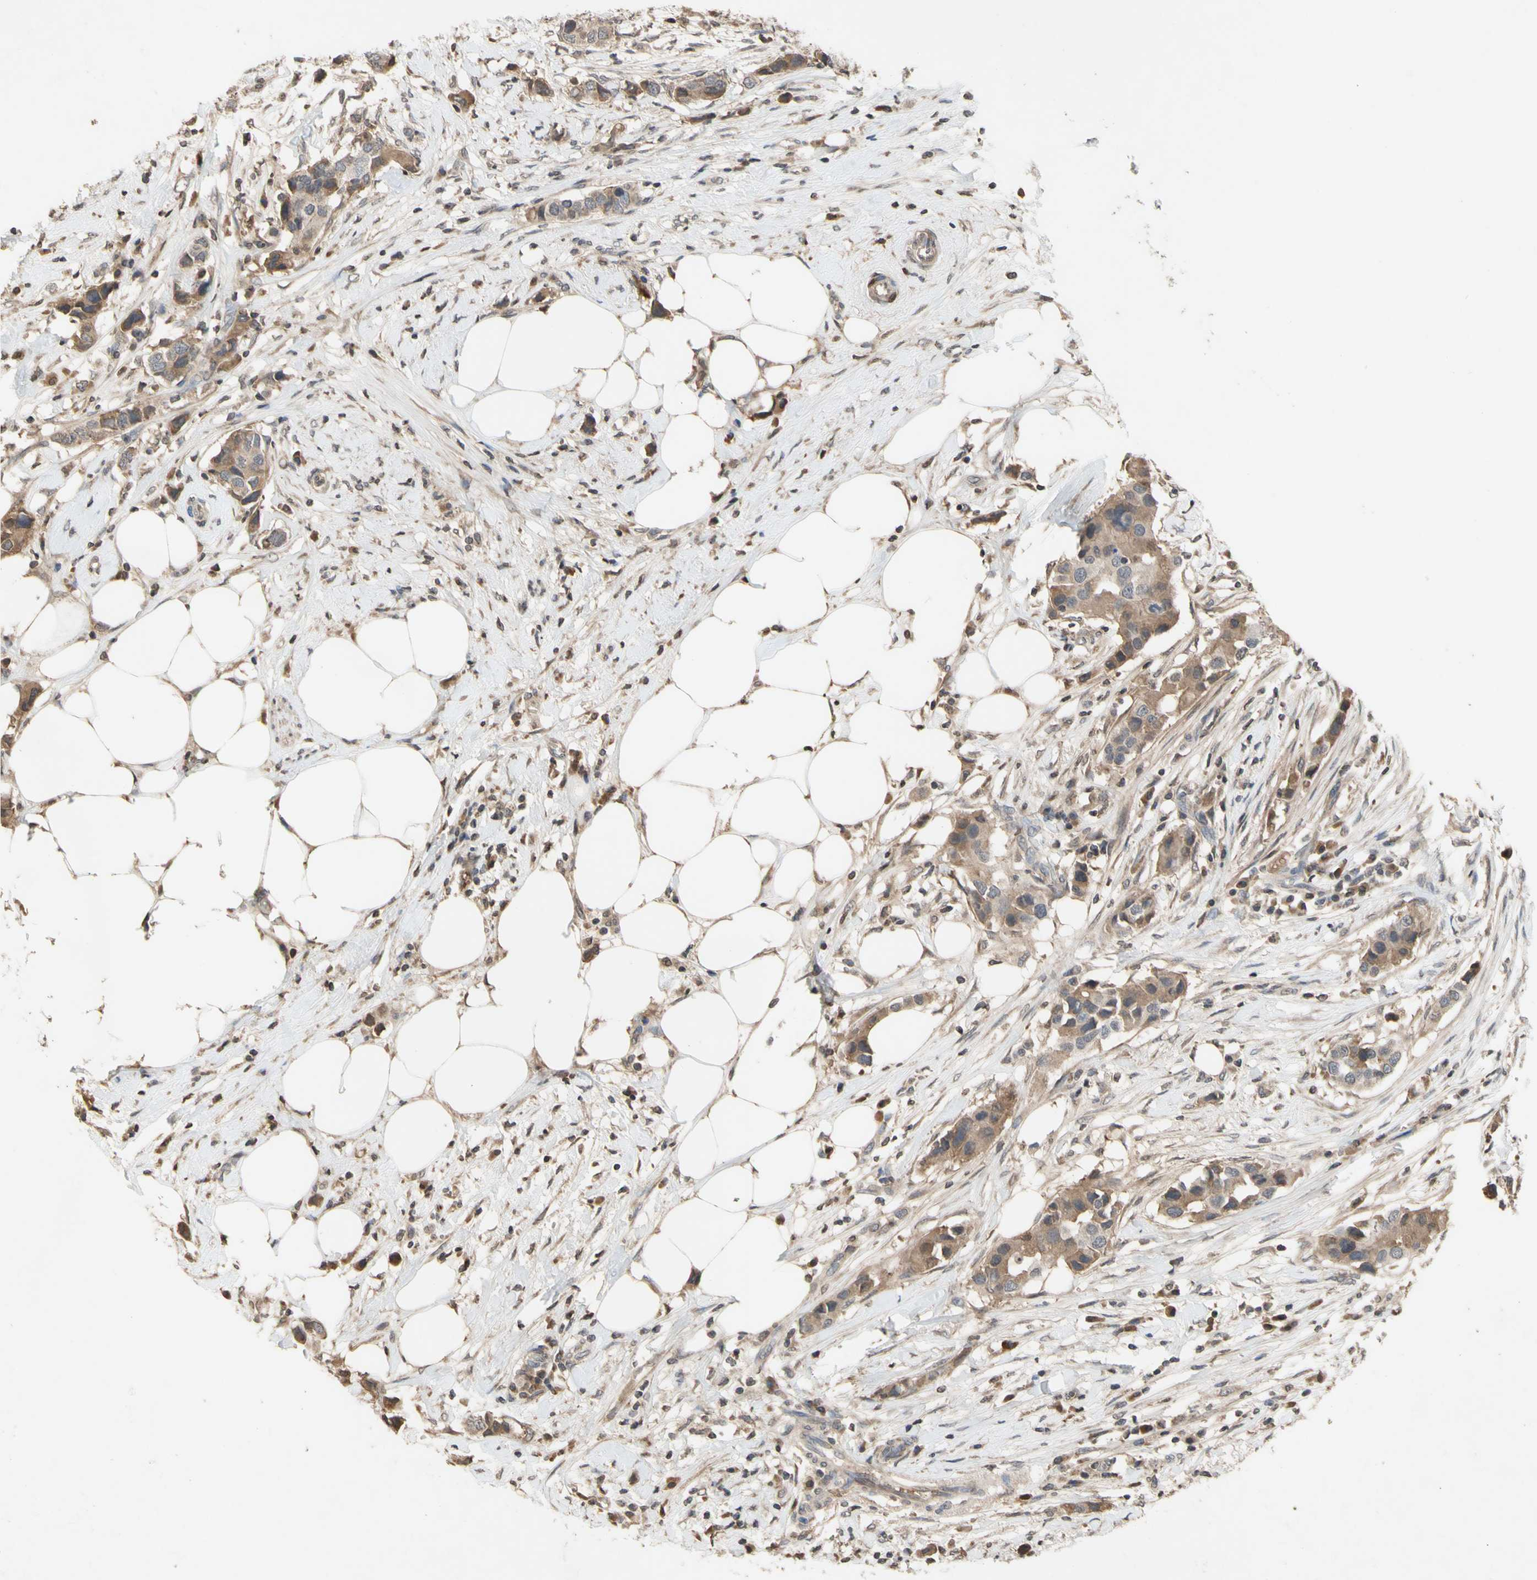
{"staining": {"intensity": "moderate", "quantity": ">75%", "location": "cytoplasmic/membranous"}, "tissue": "breast cancer", "cell_type": "Tumor cells", "image_type": "cancer", "snomed": [{"axis": "morphology", "description": "Normal tissue, NOS"}, {"axis": "morphology", "description": "Duct carcinoma"}, {"axis": "topography", "description": "Breast"}], "caption": "Human breast cancer stained with a brown dye shows moderate cytoplasmic/membranous positive staining in approximately >75% of tumor cells.", "gene": "NECTIN3", "patient": {"sex": "female", "age": 50}}